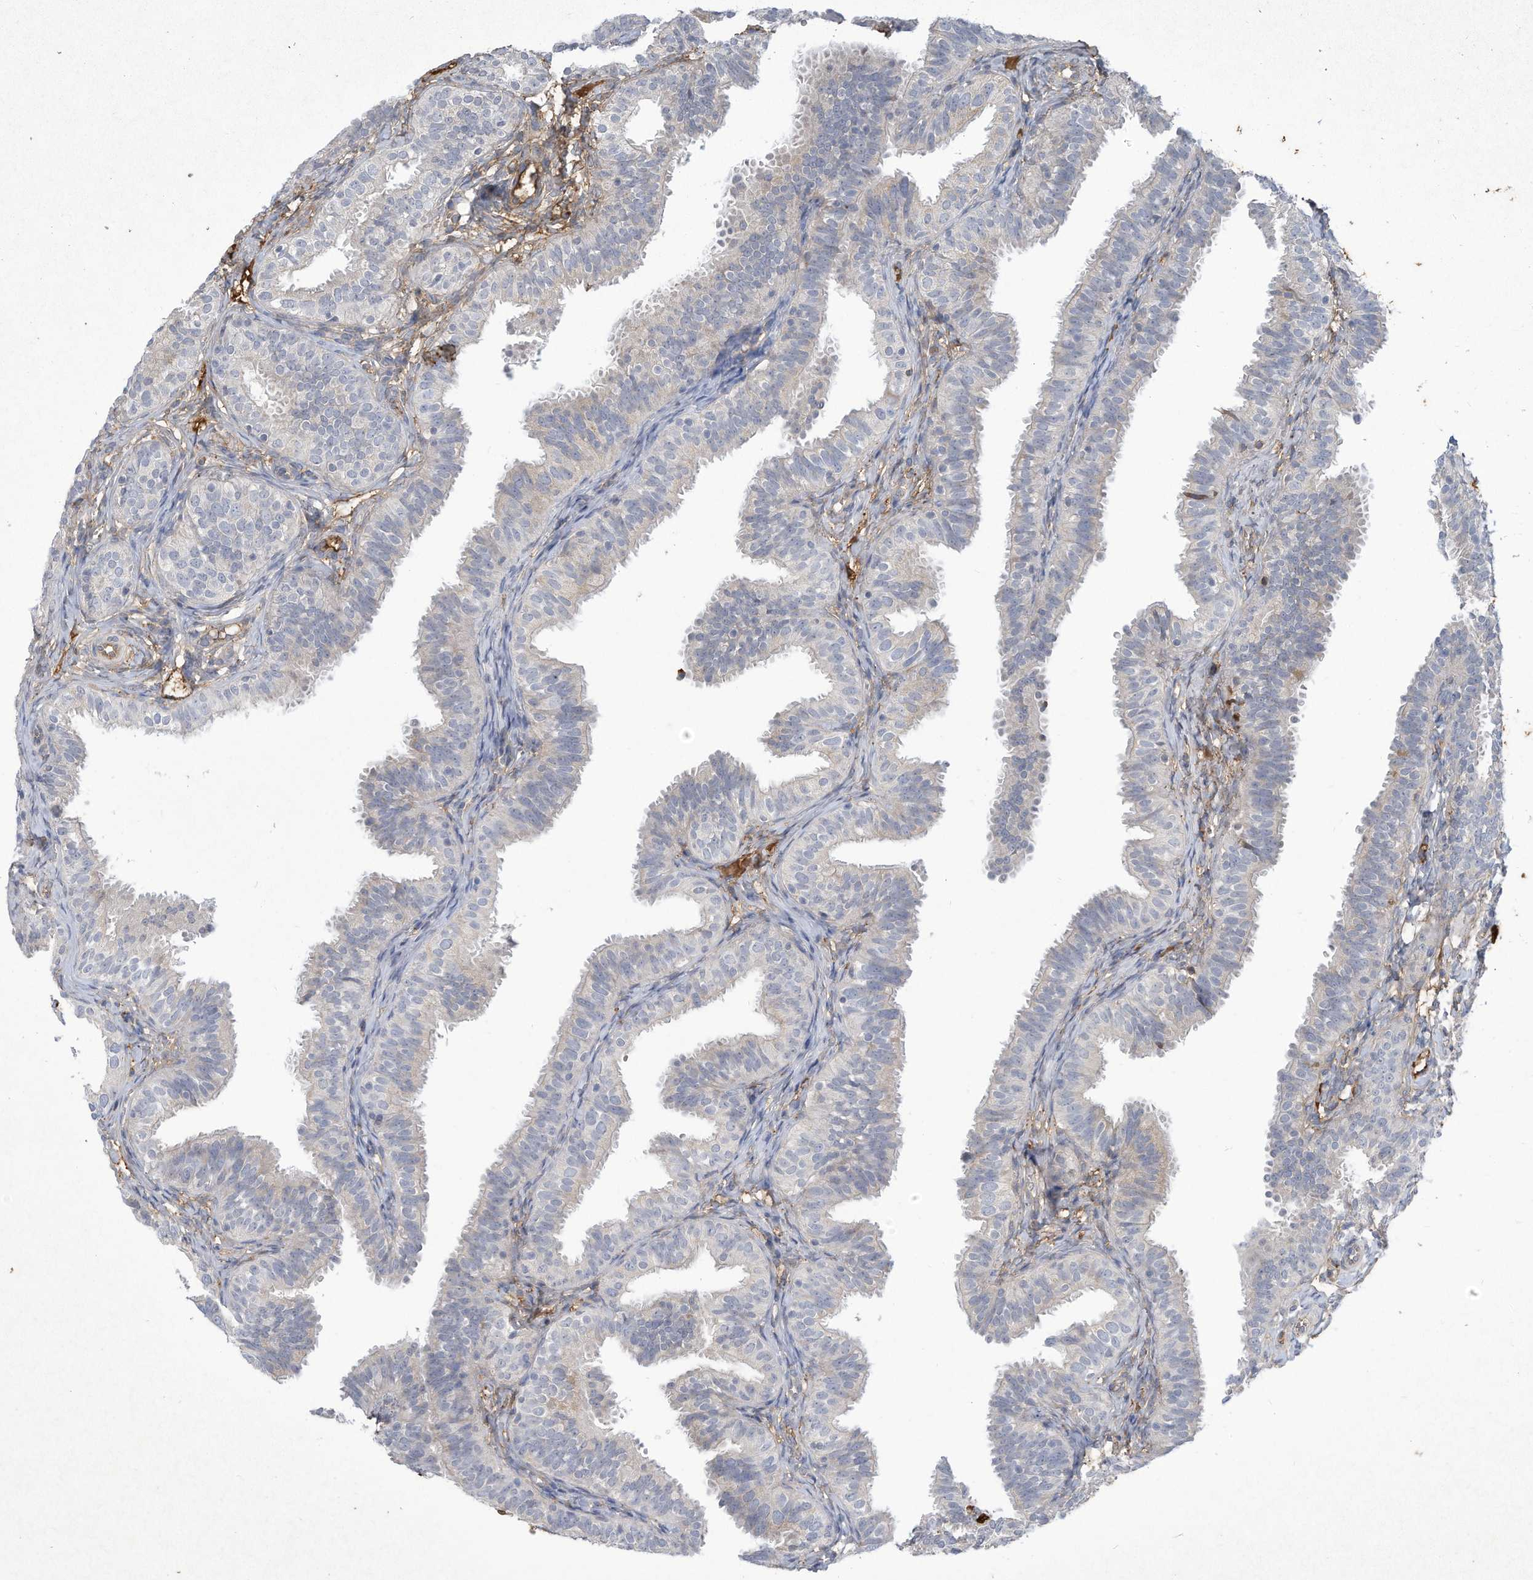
{"staining": {"intensity": "negative", "quantity": "none", "location": "none"}, "tissue": "fallopian tube", "cell_type": "Glandular cells", "image_type": "normal", "snomed": [{"axis": "morphology", "description": "Normal tissue, NOS"}, {"axis": "topography", "description": "Fallopian tube"}], "caption": "This histopathology image is of unremarkable fallopian tube stained with immunohistochemistry to label a protein in brown with the nuclei are counter-stained blue. There is no positivity in glandular cells. (Immunohistochemistry (ihc), brightfield microscopy, high magnification).", "gene": "HAS3", "patient": {"sex": "female", "age": 35}}